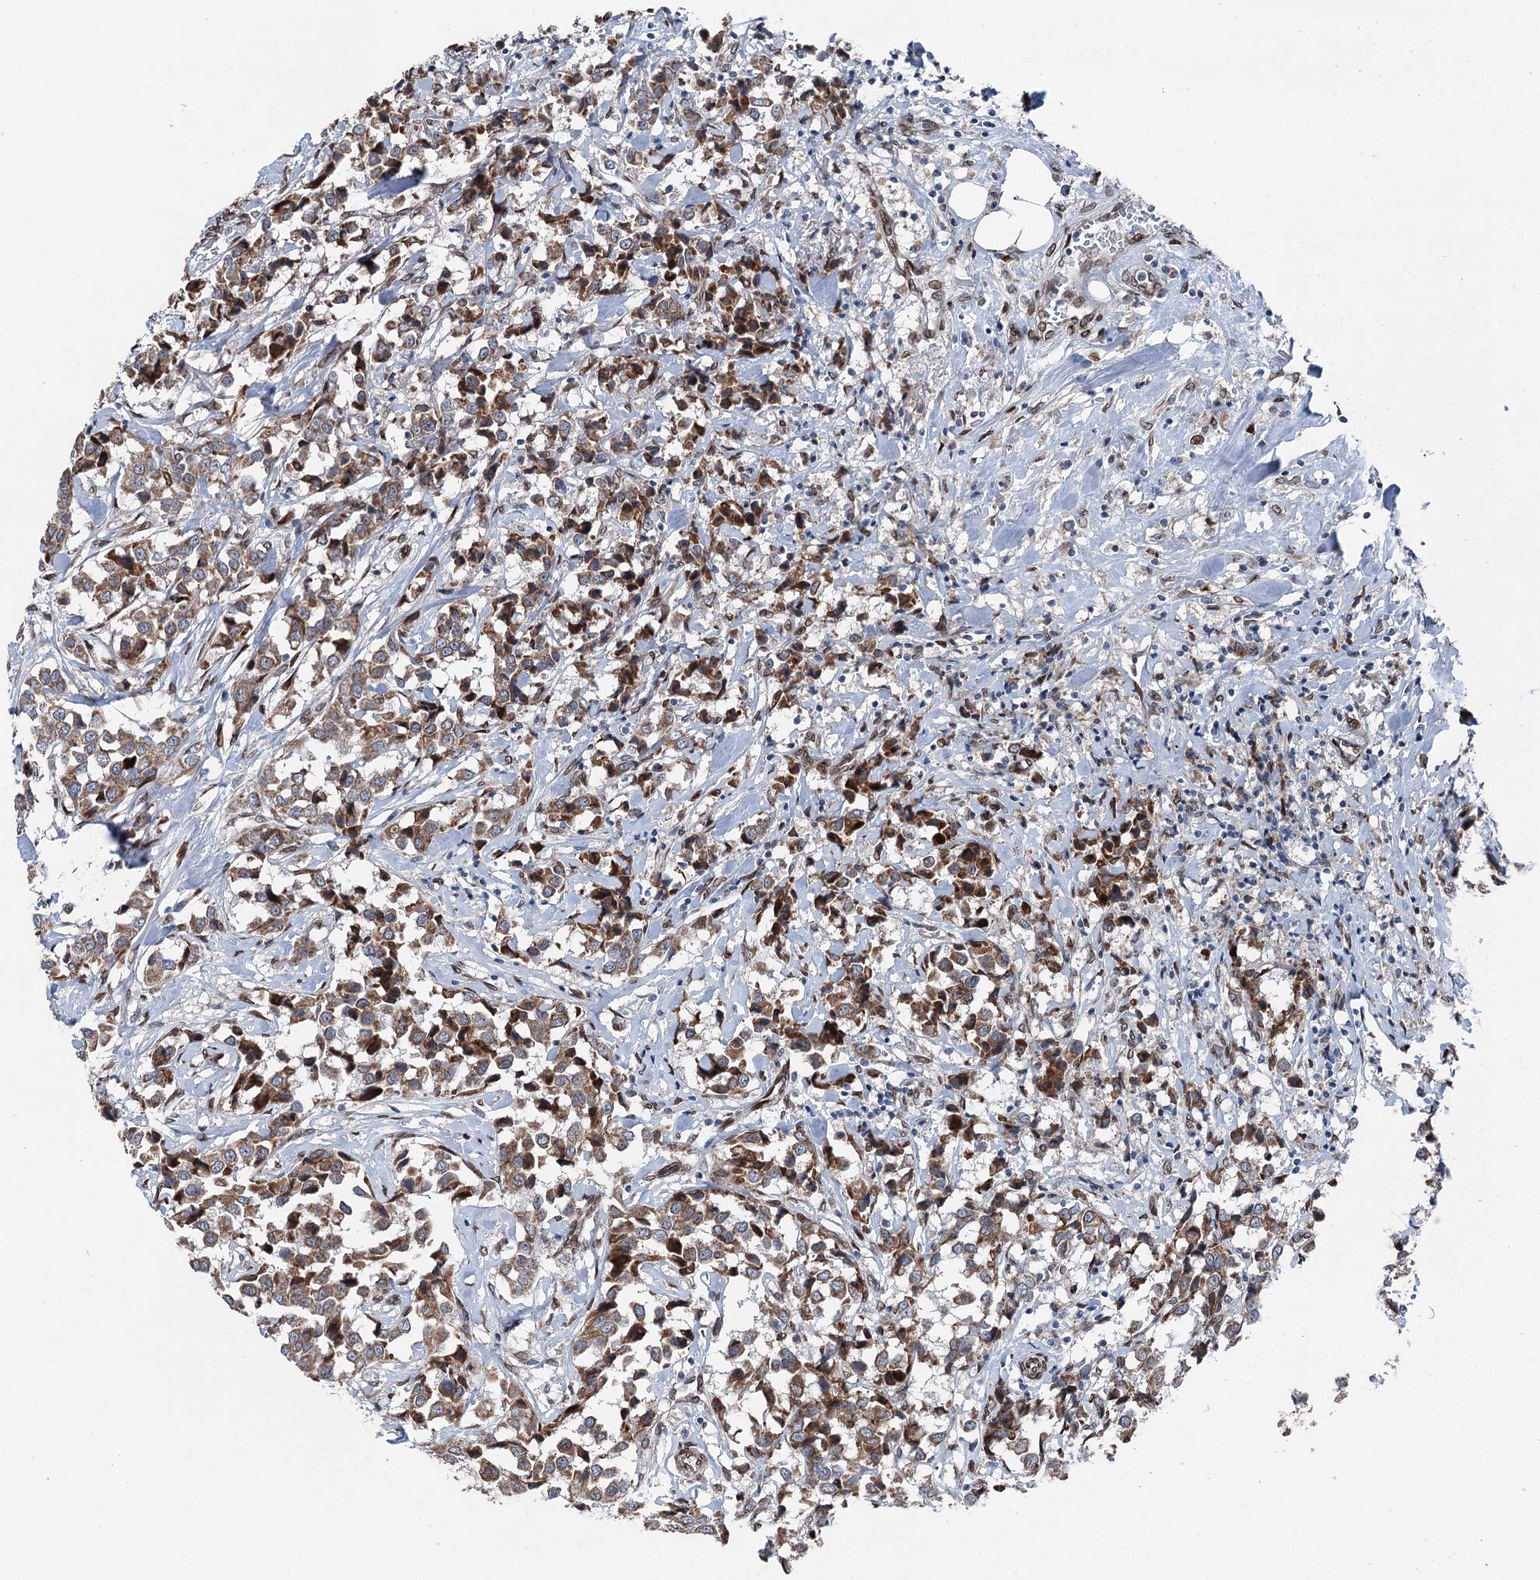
{"staining": {"intensity": "moderate", "quantity": ">75%", "location": "cytoplasmic/membranous"}, "tissue": "breast cancer", "cell_type": "Tumor cells", "image_type": "cancer", "snomed": [{"axis": "morphology", "description": "Duct carcinoma"}, {"axis": "topography", "description": "Breast"}], "caption": "An immunohistochemistry (IHC) photomicrograph of tumor tissue is shown. Protein staining in brown labels moderate cytoplasmic/membranous positivity in invasive ductal carcinoma (breast) within tumor cells.", "gene": "MRPL14", "patient": {"sex": "female", "age": 80}}